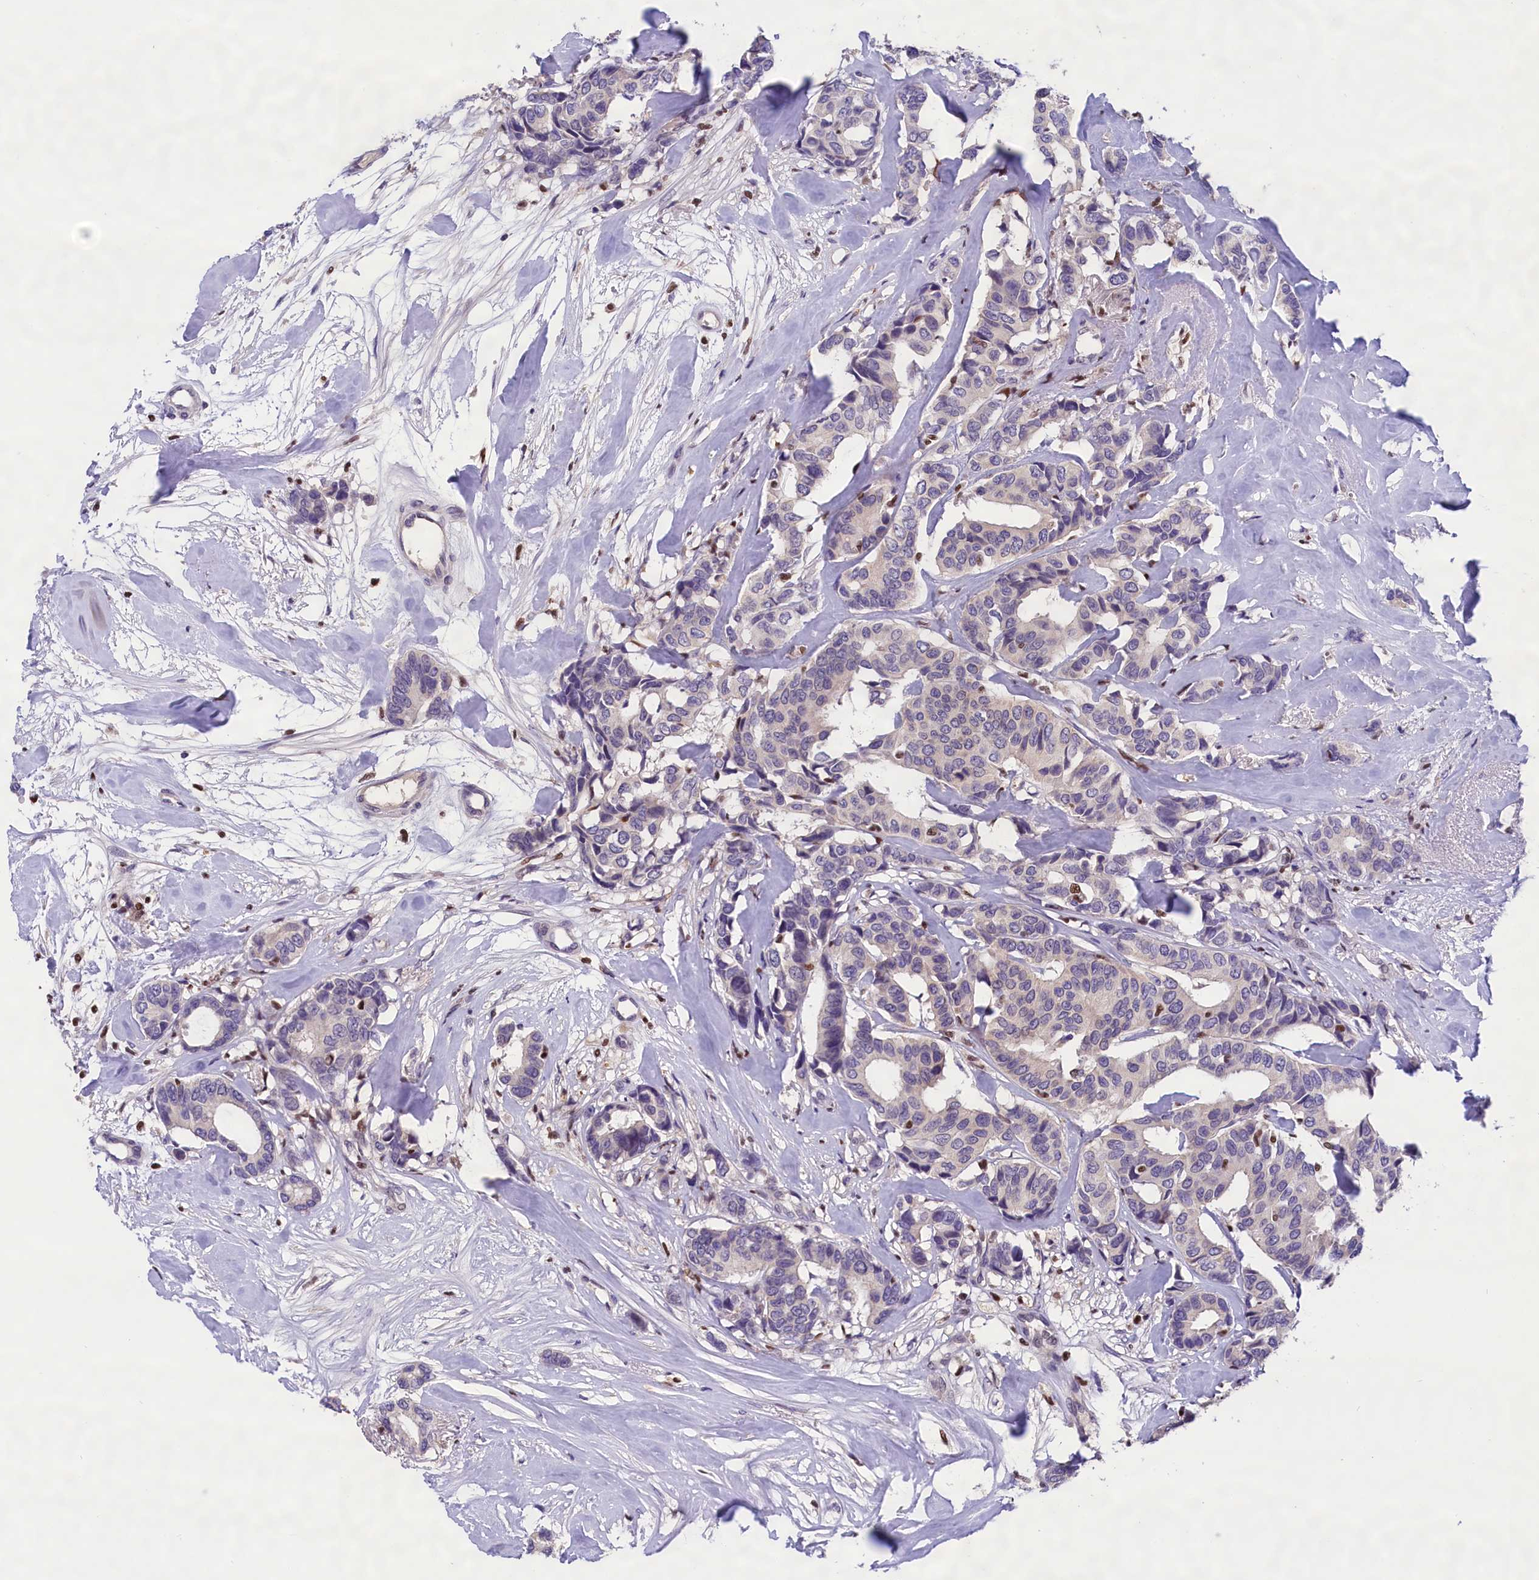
{"staining": {"intensity": "negative", "quantity": "none", "location": "none"}, "tissue": "breast cancer", "cell_type": "Tumor cells", "image_type": "cancer", "snomed": [{"axis": "morphology", "description": "Duct carcinoma"}, {"axis": "topography", "description": "Breast"}], "caption": "This is an immunohistochemistry photomicrograph of breast cancer. There is no expression in tumor cells.", "gene": "BTBD9", "patient": {"sex": "female", "age": 87}}